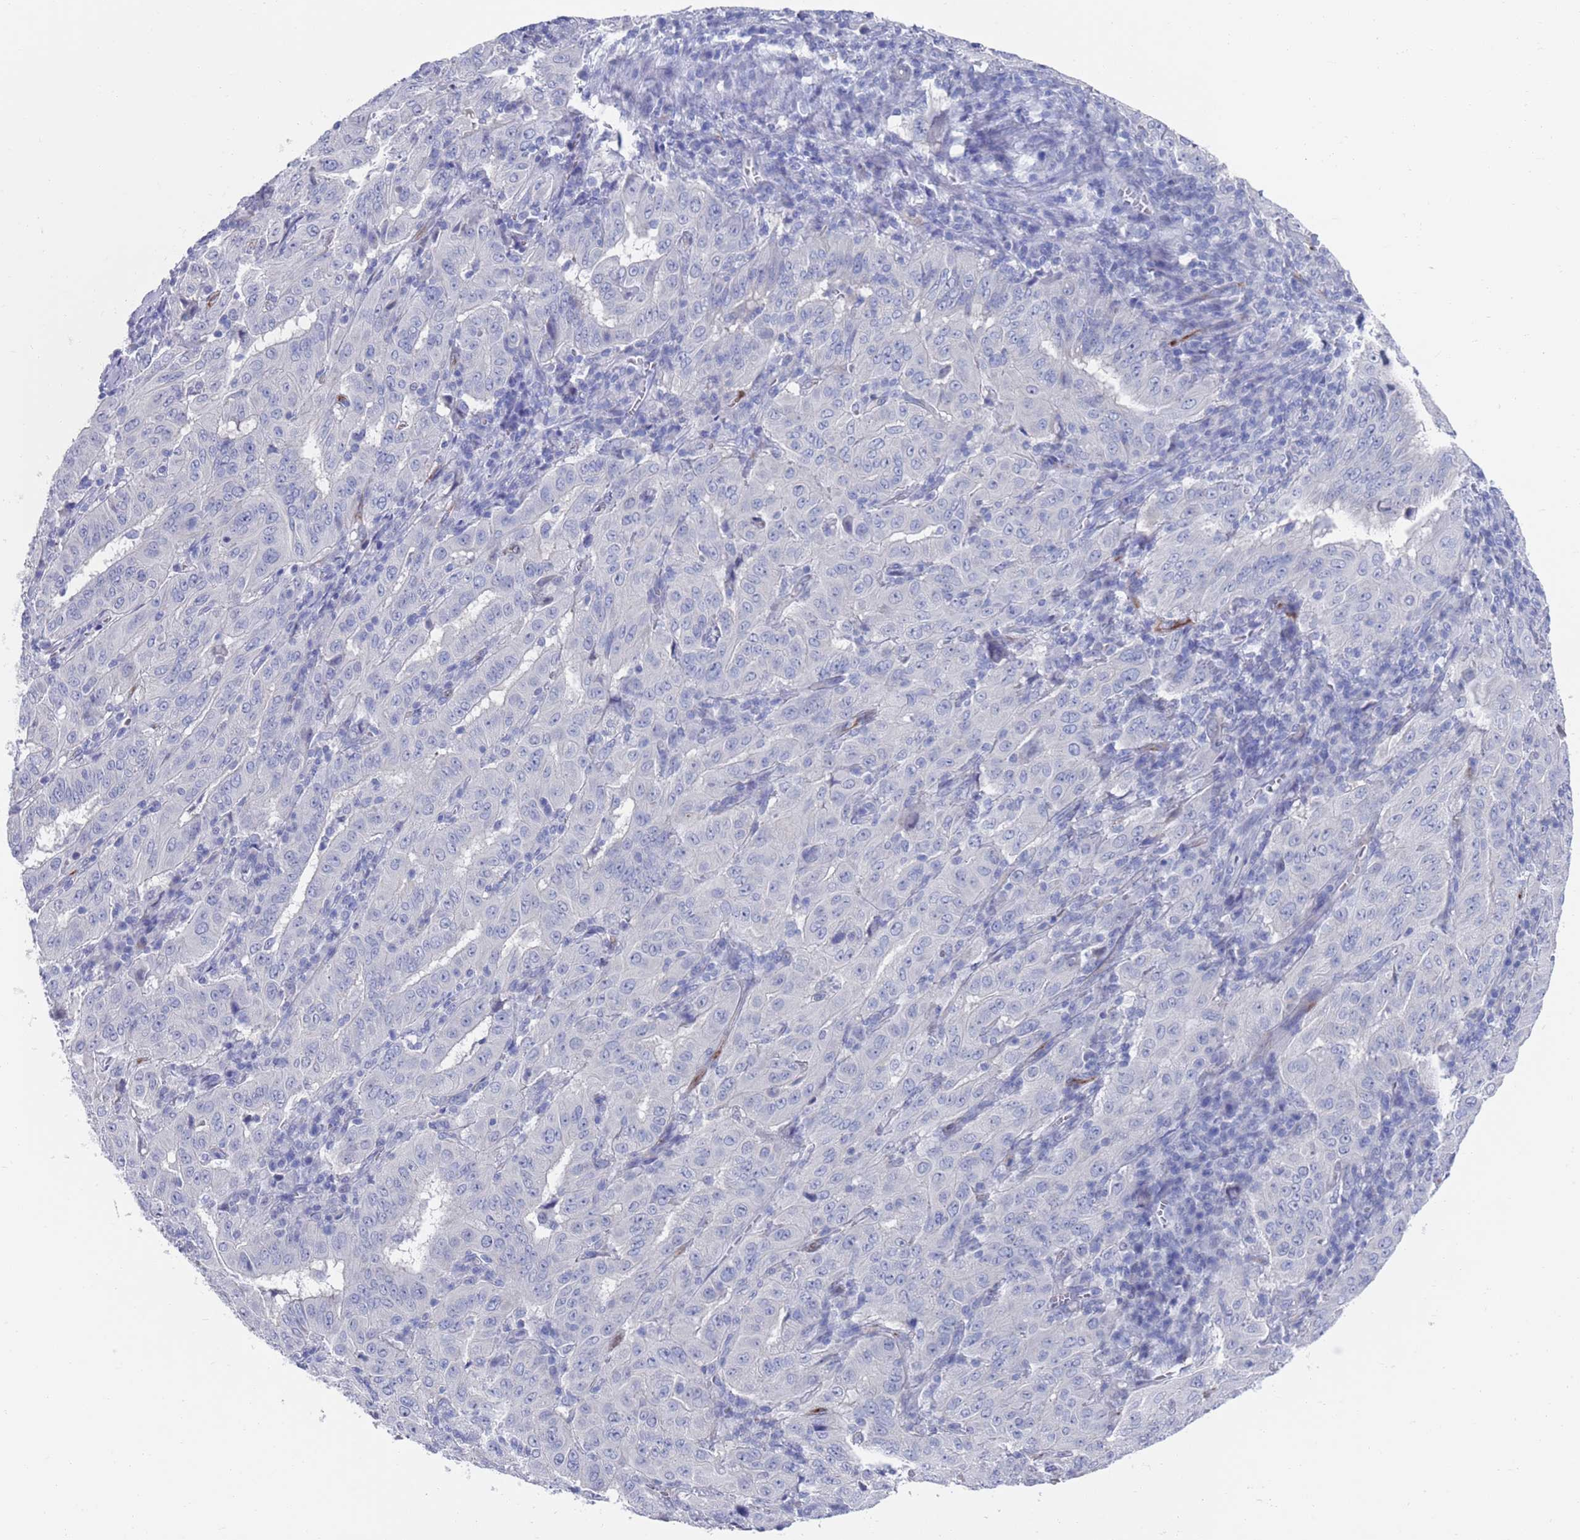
{"staining": {"intensity": "negative", "quantity": "none", "location": "none"}, "tissue": "pancreatic cancer", "cell_type": "Tumor cells", "image_type": "cancer", "snomed": [{"axis": "morphology", "description": "Adenocarcinoma, NOS"}, {"axis": "topography", "description": "Pancreas"}], "caption": "Immunohistochemical staining of human adenocarcinoma (pancreatic) reveals no significant positivity in tumor cells. The staining was performed using DAB (3,3'-diaminobenzidine) to visualize the protein expression in brown, while the nuclei were stained in blue with hematoxylin (Magnification: 20x).", "gene": "MTMR2", "patient": {"sex": "male", "age": 63}}